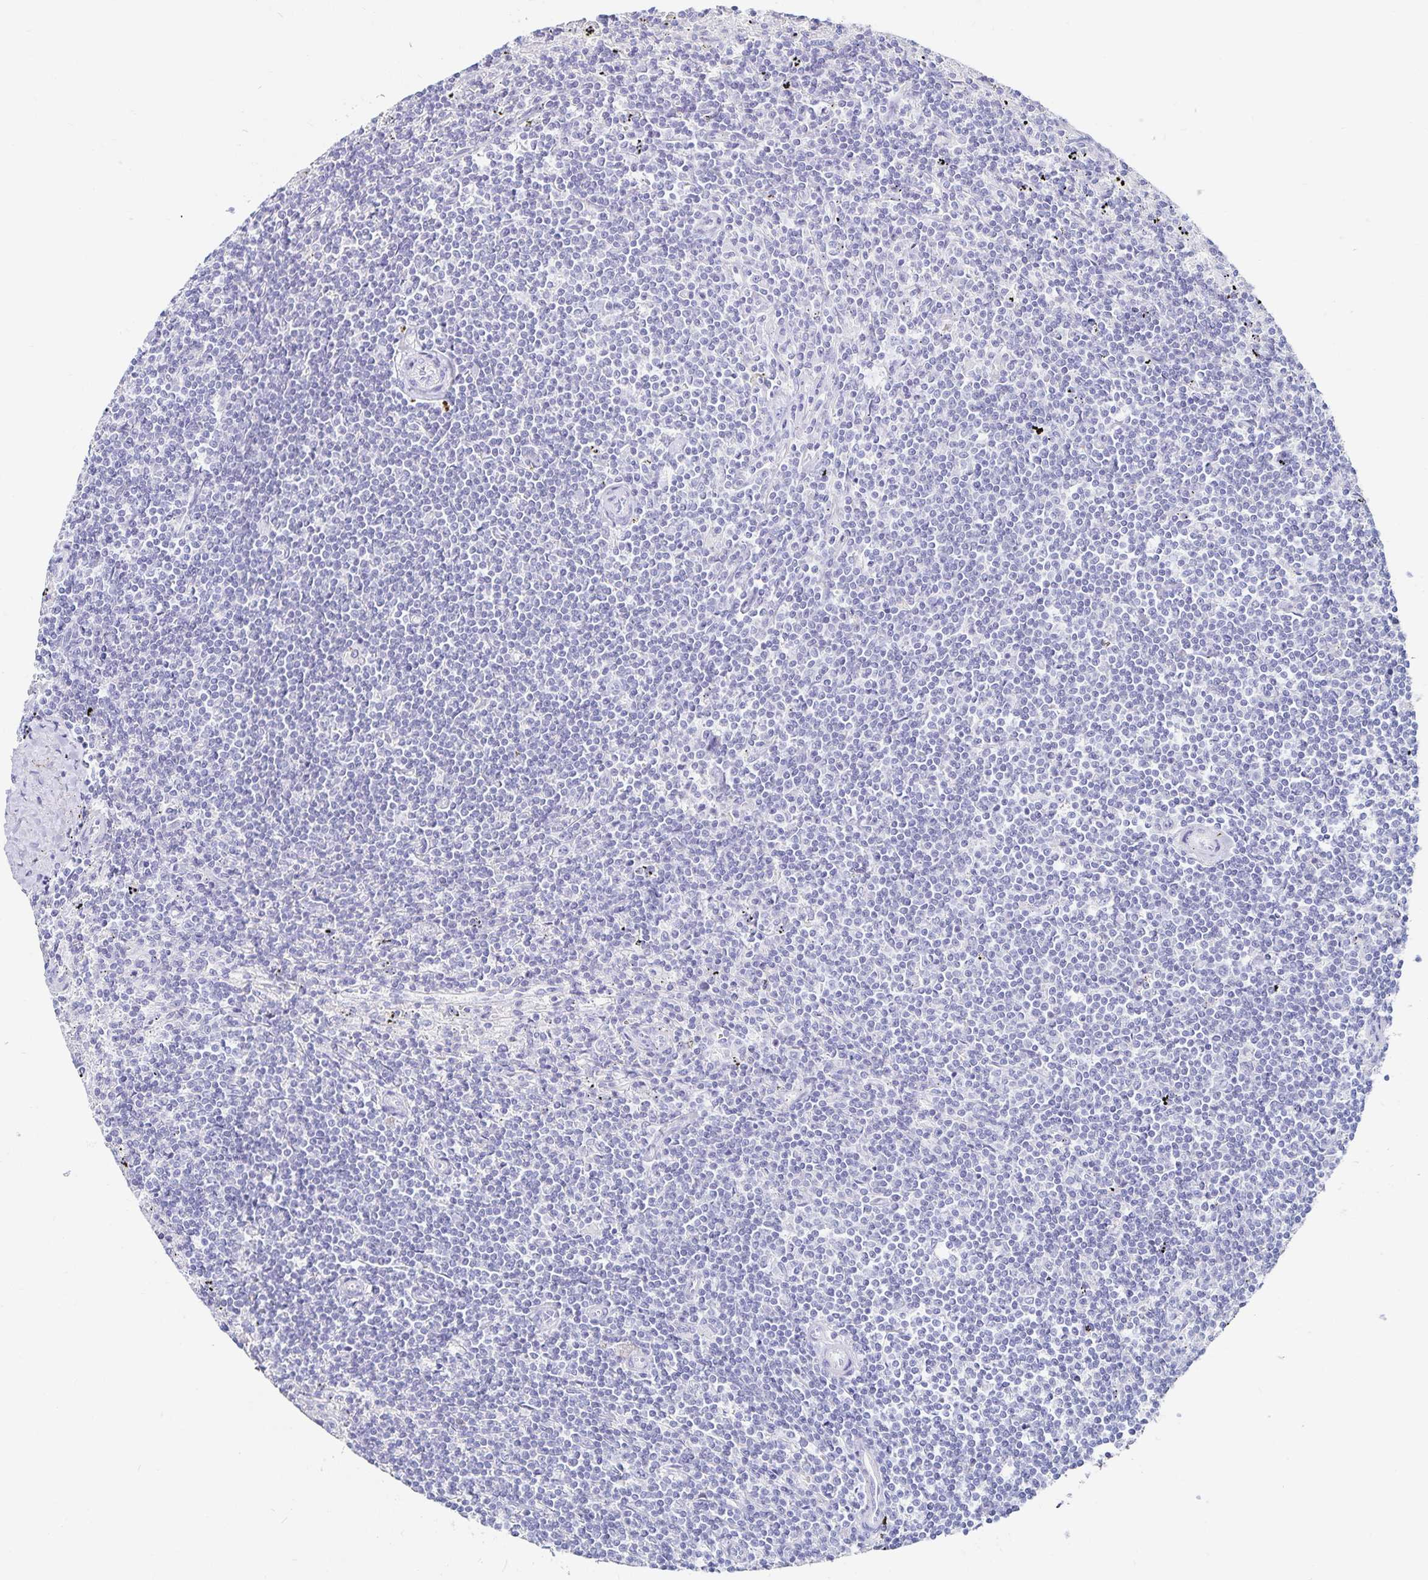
{"staining": {"intensity": "negative", "quantity": "none", "location": "none"}, "tissue": "lymphoma", "cell_type": "Tumor cells", "image_type": "cancer", "snomed": [{"axis": "morphology", "description": "Malignant lymphoma, non-Hodgkin's type, Low grade"}, {"axis": "topography", "description": "Spleen"}], "caption": "Tumor cells are negative for brown protein staining in lymphoma.", "gene": "TNIP1", "patient": {"sex": "male", "age": 76}}